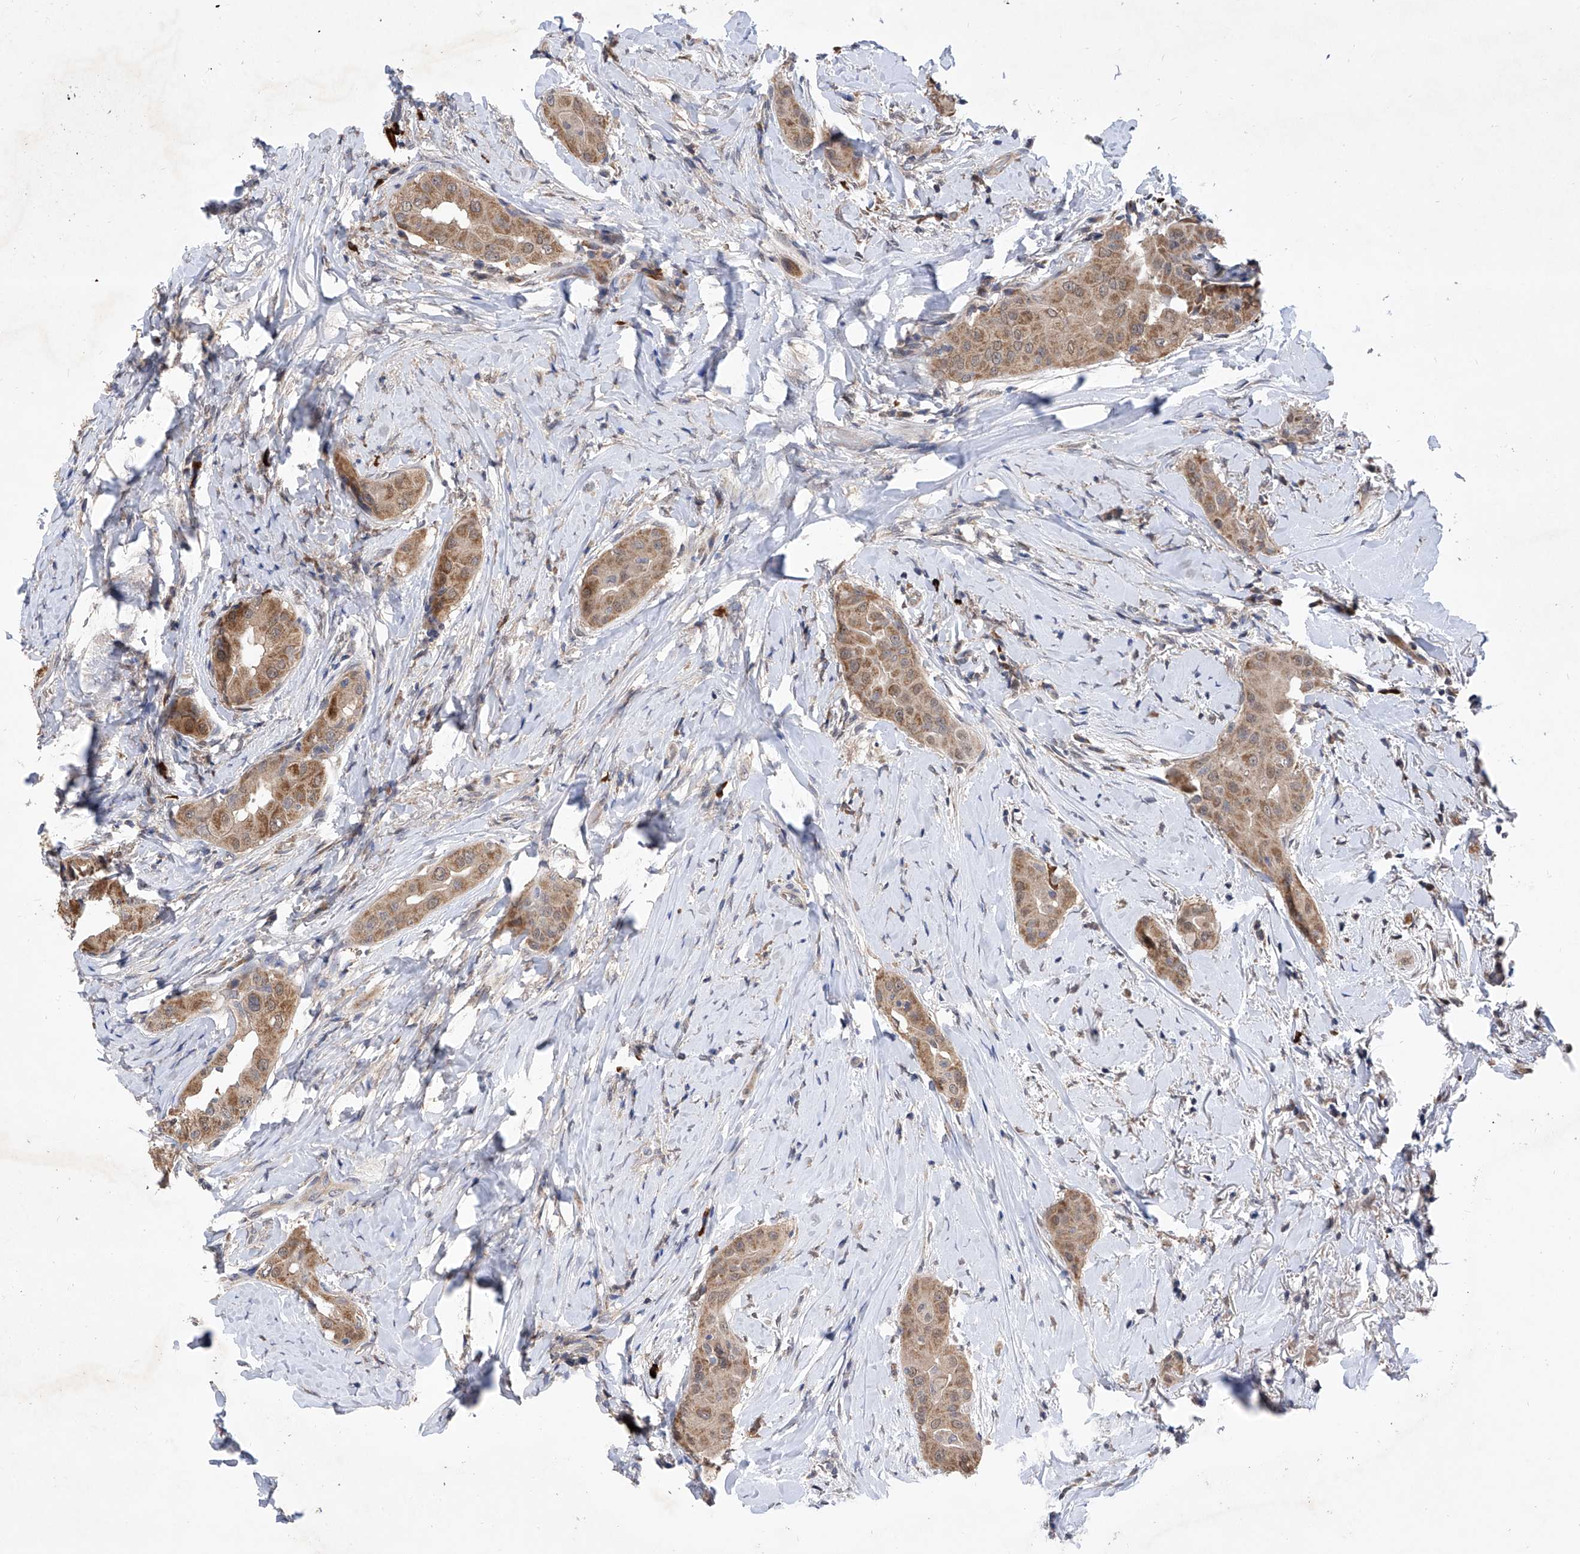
{"staining": {"intensity": "moderate", "quantity": ">75%", "location": "cytoplasmic/membranous"}, "tissue": "thyroid cancer", "cell_type": "Tumor cells", "image_type": "cancer", "snomed": [{"axis": "morphology", "description": "Papillary adenocarcinoma, NOS"}, {"axis": "topography", "description": "Thyroid gland"}], "caption": "There is medium levels of moderate cytoplasmic/membranous expression in tumor cells of thyroid cancer, as demonstrated by immunohistochemical staining (brown color).", "gene": "USP45", "patient": {"sex": "male", "age": 33}}